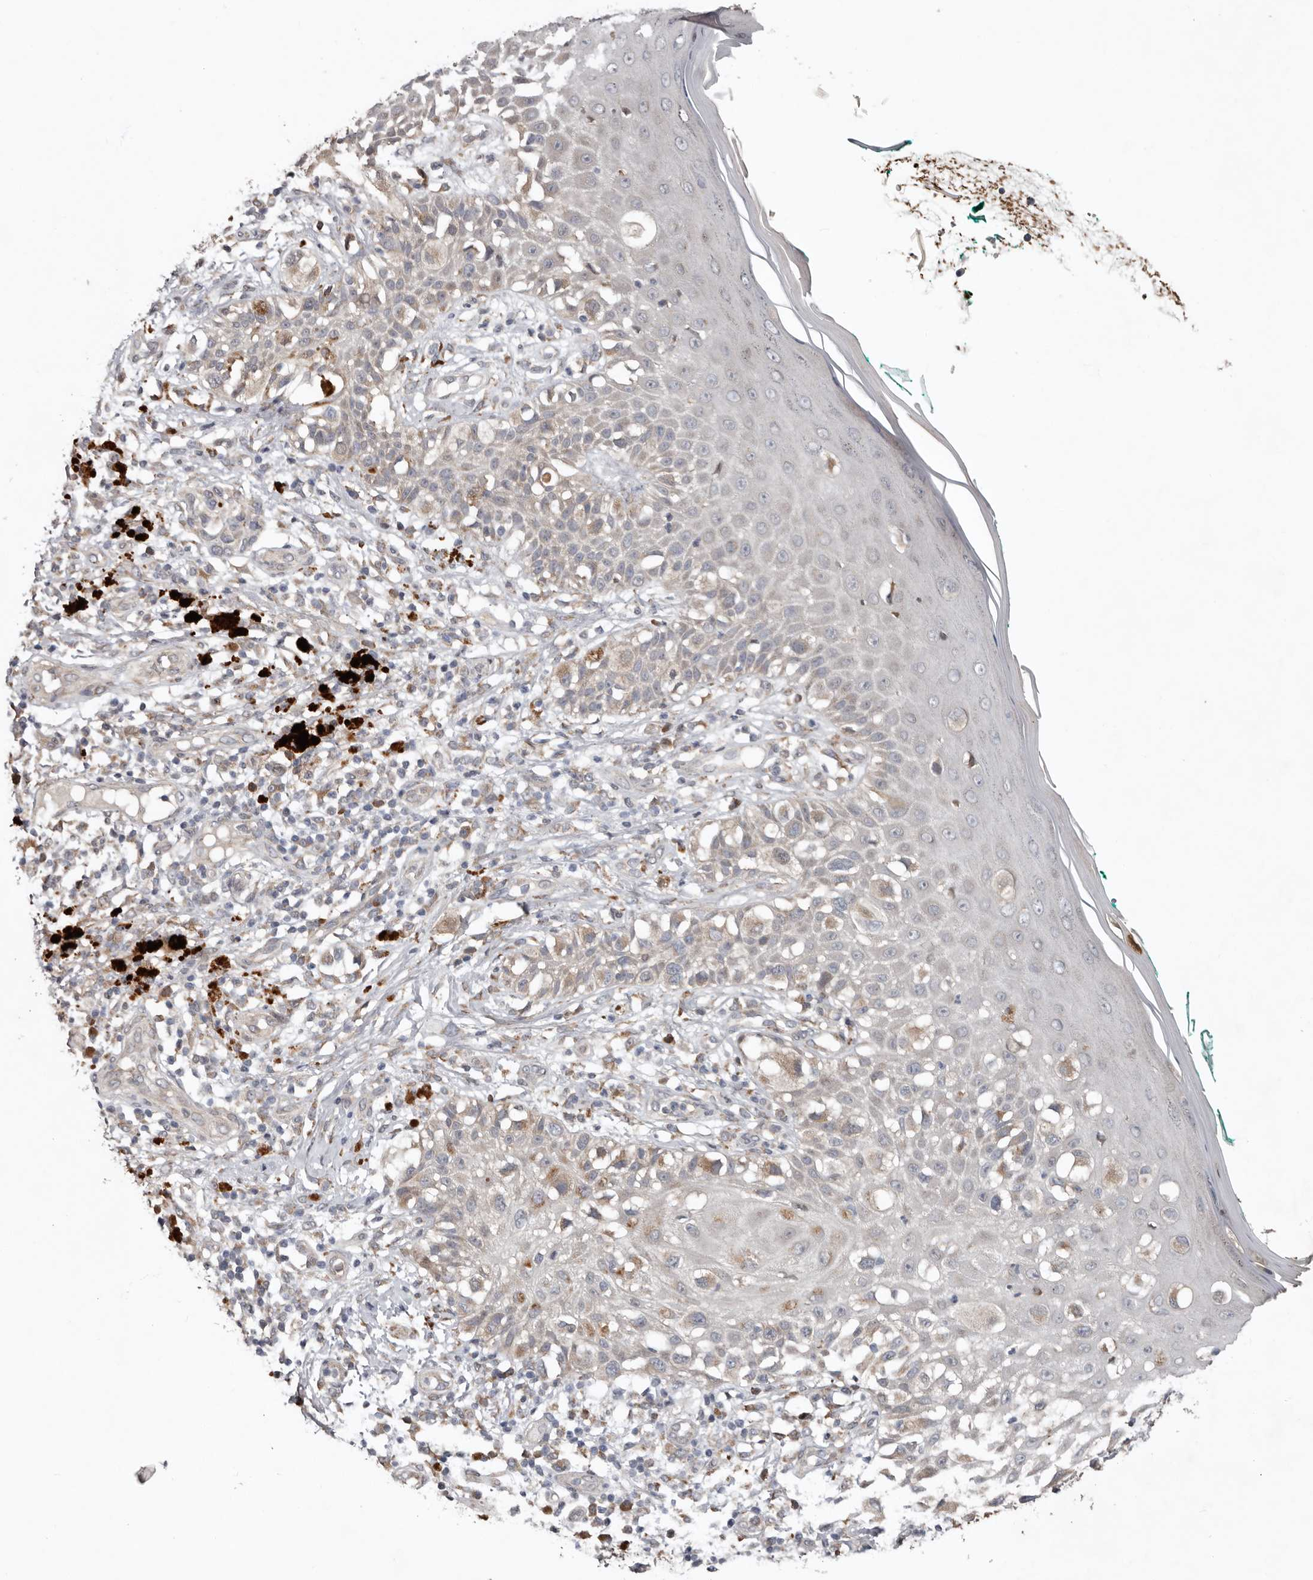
{"staining": {"intensity": "weak", "quantity": ">75%", "location": "cytoplasmic/membranous"}, "tissue": "melanoma", "cell_type": "Tumor cells", "image_type": "cancer", "snomed": [{"axis": "morphology", "description": "Malignant melanoma, NOS"}, {"axis": "topography", "description": "Skin"}], "caption": "Protein staining reveals weak cytoplasmic/membranous expression in approximately >75% of tumor cells in melanoma.", "gene": "CHML", "patient": {"sex": "female", "age": 81}}